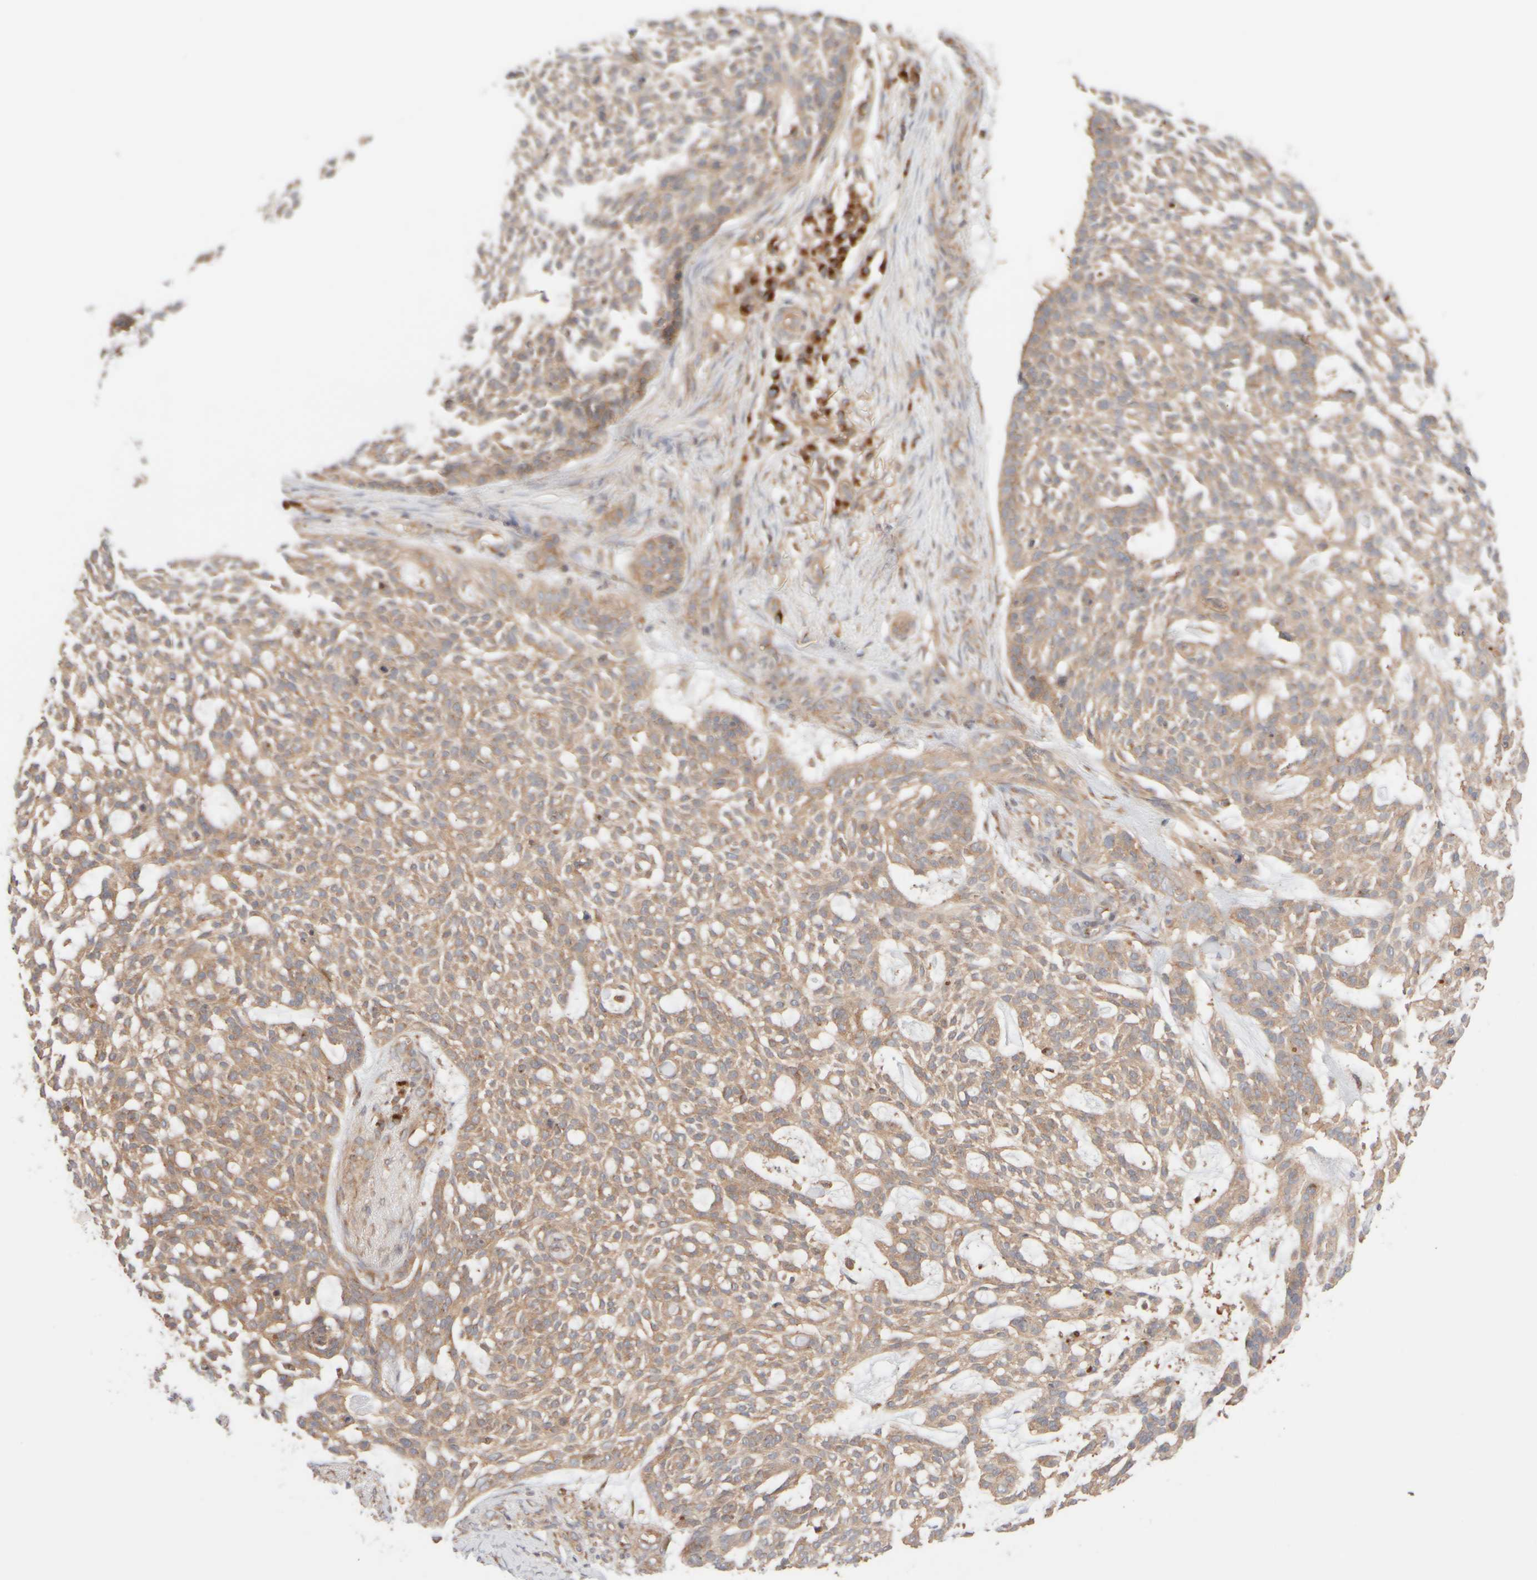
{"staining": {"intensity": "weak", "quantity": ">75%", "location": "cytoplasmic/membranous"}, "tissue": "skin cancer", "cell_type": "Tumor cells", "image_type": "cancer", "snomed": [{"axis": "morphology", "description": "Basal cell carcinoma"}, {"axis": "topography", "description": "Skin"}], "caption": "Immunohistochemical staining of skin cancer demonstrates low levels of weak cytoplasmic/membranous protein expression in about >75% of tumor cells.", "gene": "RABEP1", "patient": {"sex": "female", "age": 64}}